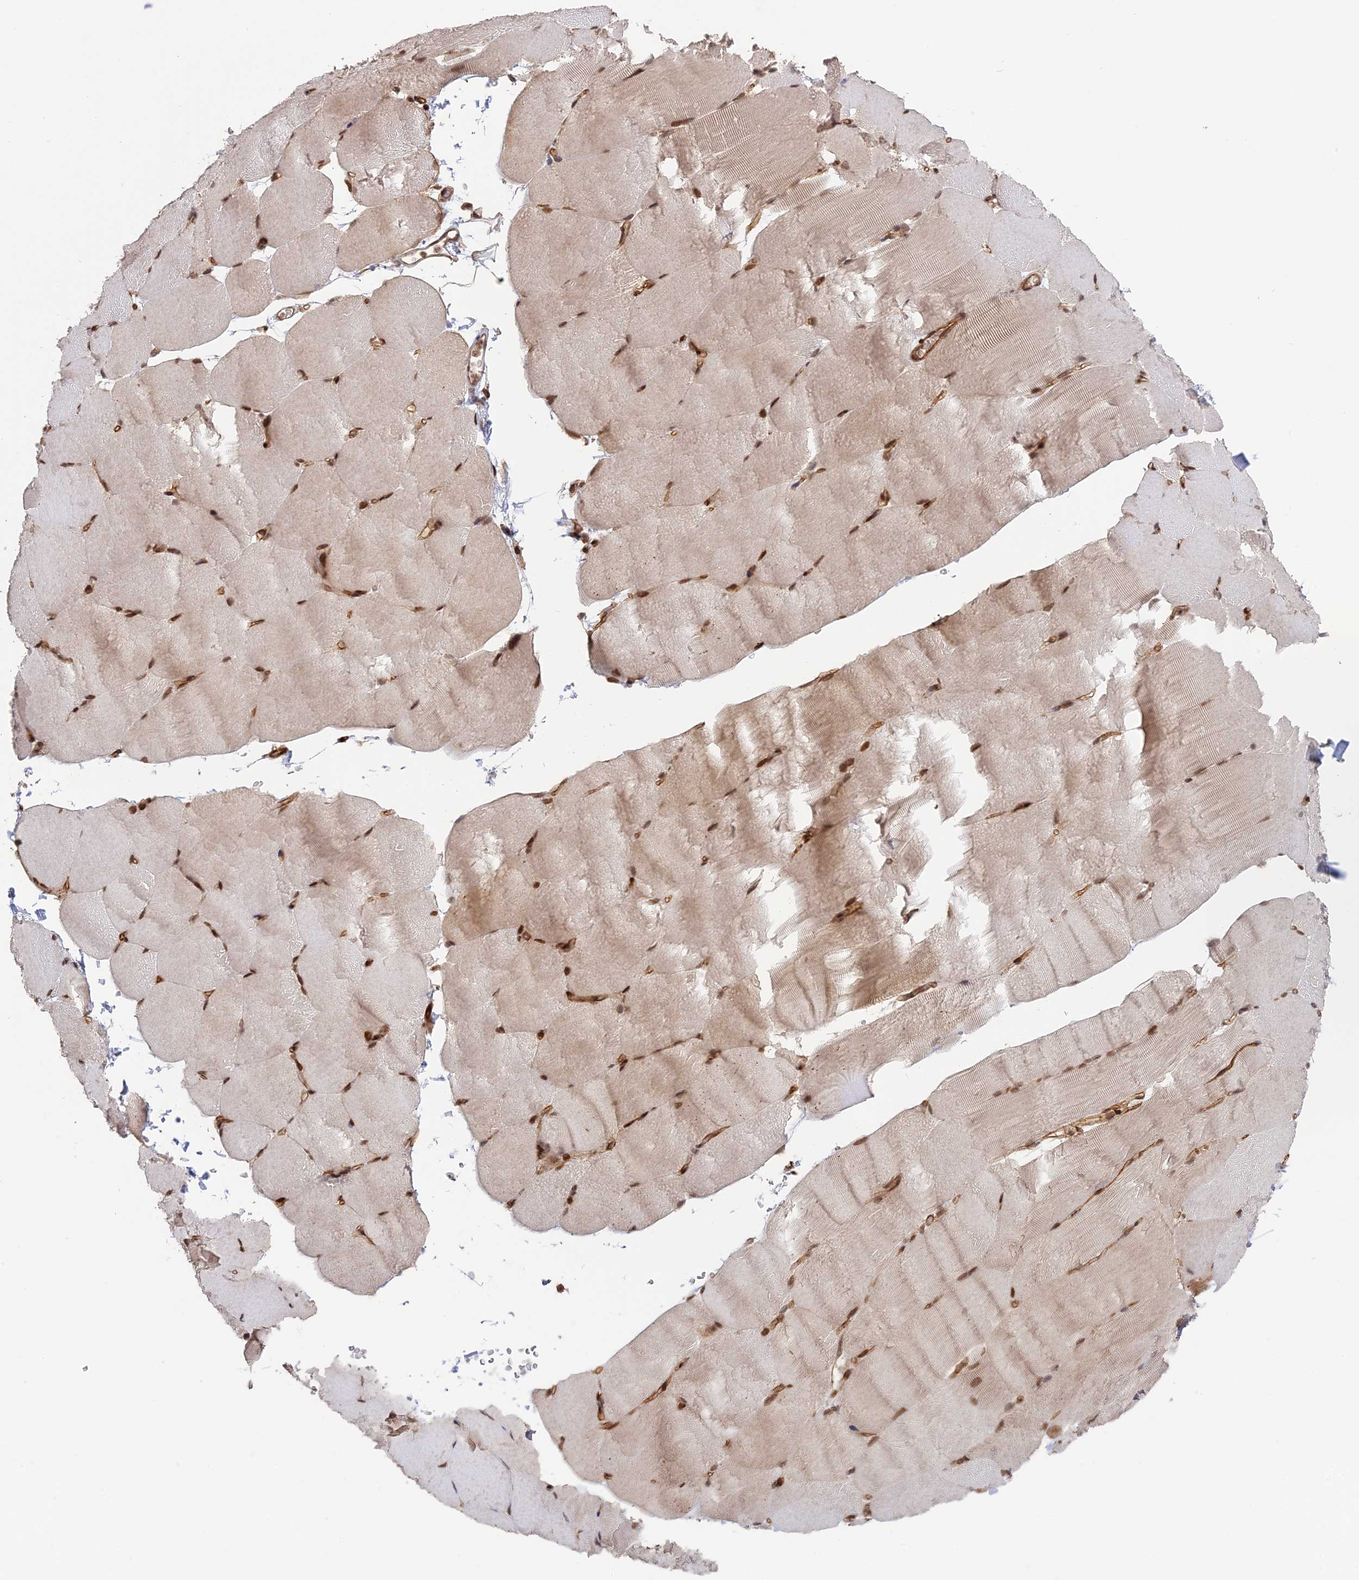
{"staining": {"intensity": "moderate", "quantity": ">75%", "location": "cytoplasmic/membranous,nuclear"}, "tissue": "skeletal muscle", "cell_type": "Myocytes", "image_type": "normal", "snomed": [{"axis": "morphology", "description": "Normal tissue, NOS"}, {"axis": "topography", "description": "Skeletal muscle"}, {"axis": "topography", "description": "Parathyroid gland"}], "caption": "Unremarkable skeletal muscle demonstrates moderate cytoplasmic/membranous,nuclear expression in about >75% of myocytes.", "gene": "PKIG", "patient": {"sex": "female", "age": 37}}